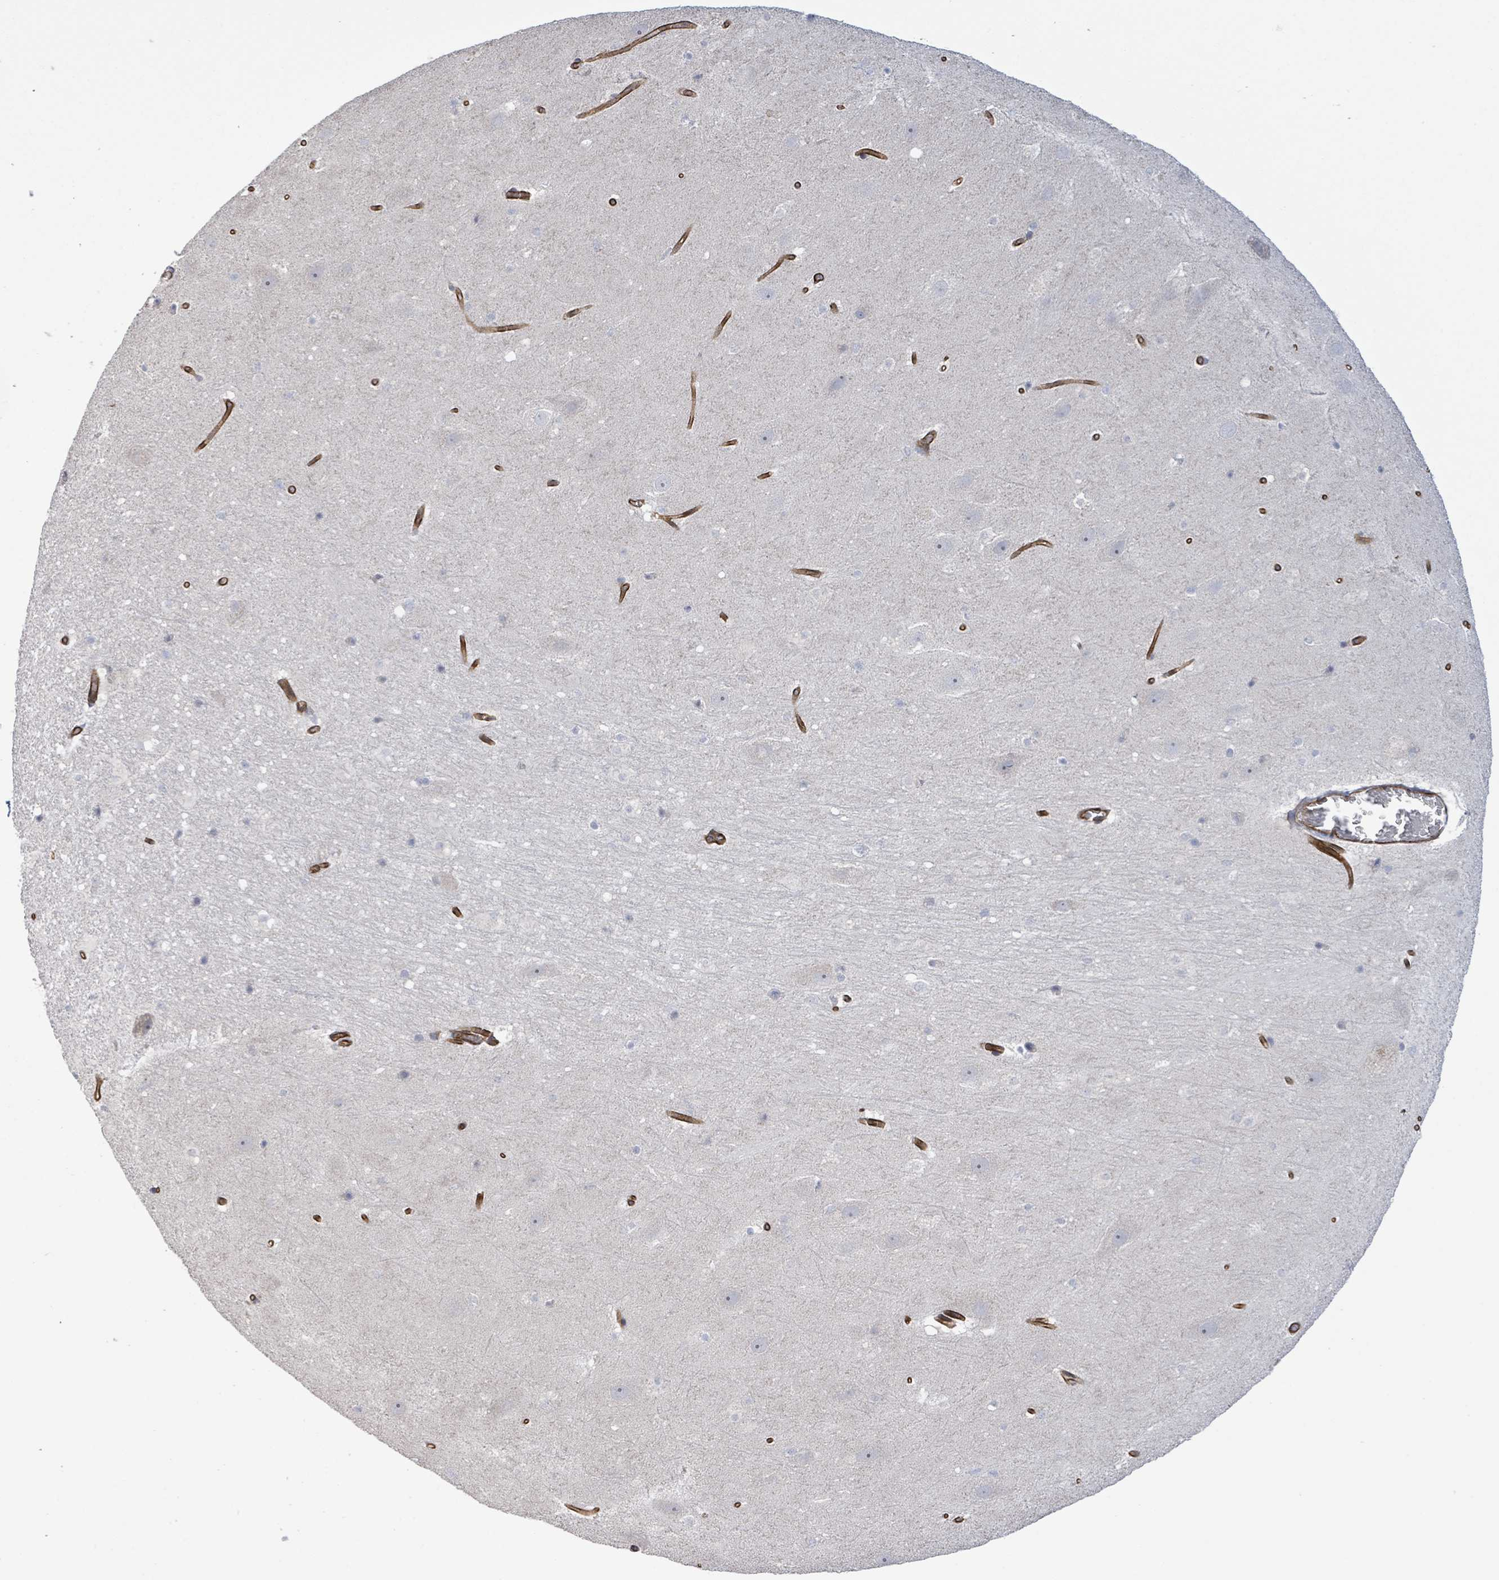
{"staining": {"intensity": "negative", "quantity": "none", "location": "none"}, "tissue": "hippocampus", "cell_type": "Glial cells", "image_type": "normal", "snomed": [{"axis": "morphology", "description": "Normal tissue, NOS"}, {"axis": "topography", "description": "Hippocampus"}], "caption": "High magnification brightfield microscopy of benign hippocampus stained with DAB (brown) and counterstained with hematoxylin (blue): glial cells show no significant expression. The staining was performed using DAB (3,3'-diaminobenzidine) to visualize the protein expression in brown, while the nuclei were stained in blue with hematoxylin (Magnification: 20x).", "gene": "KANK3", "patient": {"sex": "male", "age": 37}}